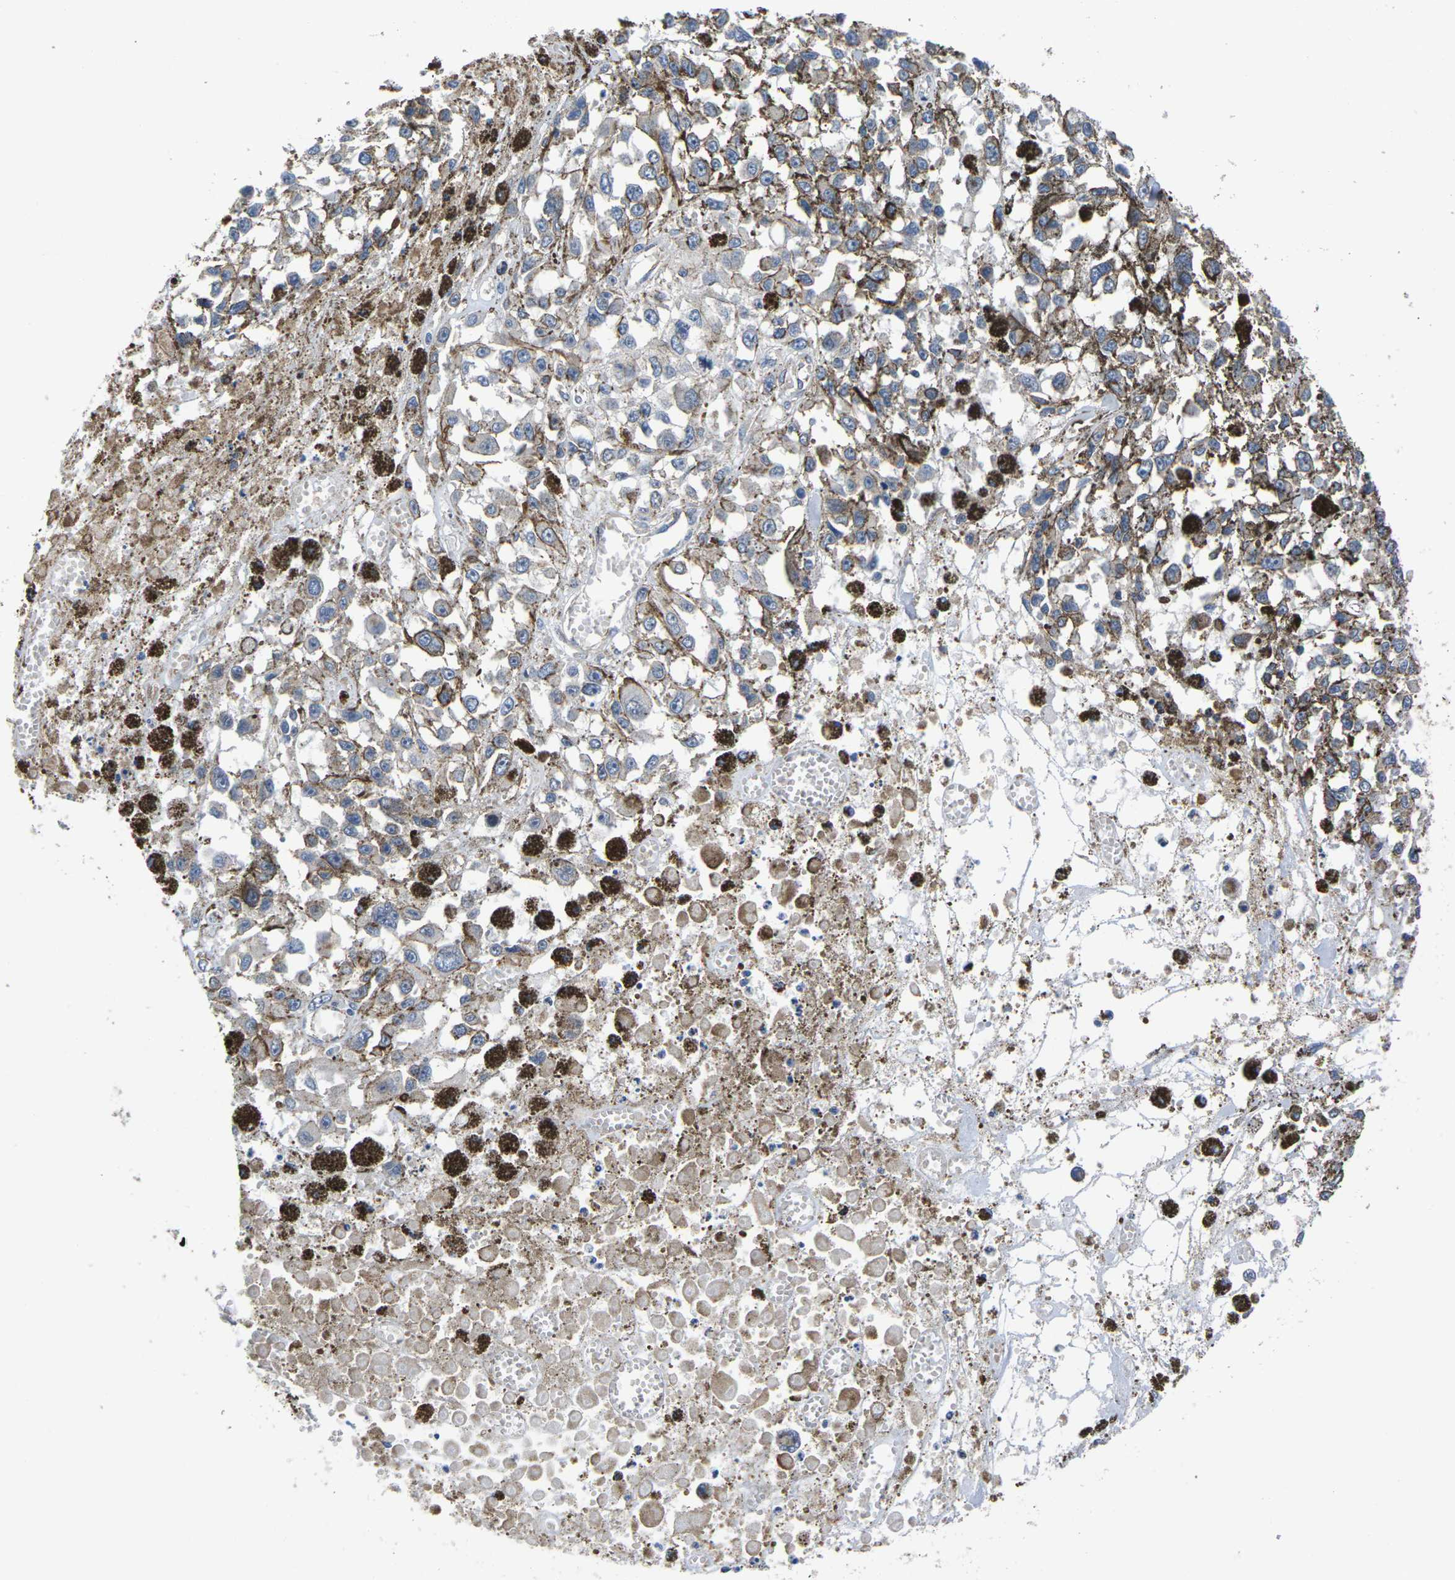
{"staining": {"intensity": "weak", "quantity": "<25%", "location": "cytoplasmic/membranous"}, "tissue": "melanoma", "cell_type": "Tumor cells", "image_type": "cancer", "snomed": [{"axis": "morphology", "description": "Malignant melanoma, Metastatic site"}, {"axis": "topography", "description": "Lymph node"}], "caption": "DAB (3,3'-diaminobenzidine) immunohistochemical staining of human malignant melanoma (metastatic site) reveals no significant staining in tumor cells. (DAB (3,3'-diaminobenzidine) IHC visualized using brightfield microscopy, high magnification).", "gene": "CTNND1", "patient": {"sex": "male", "age": 59}}